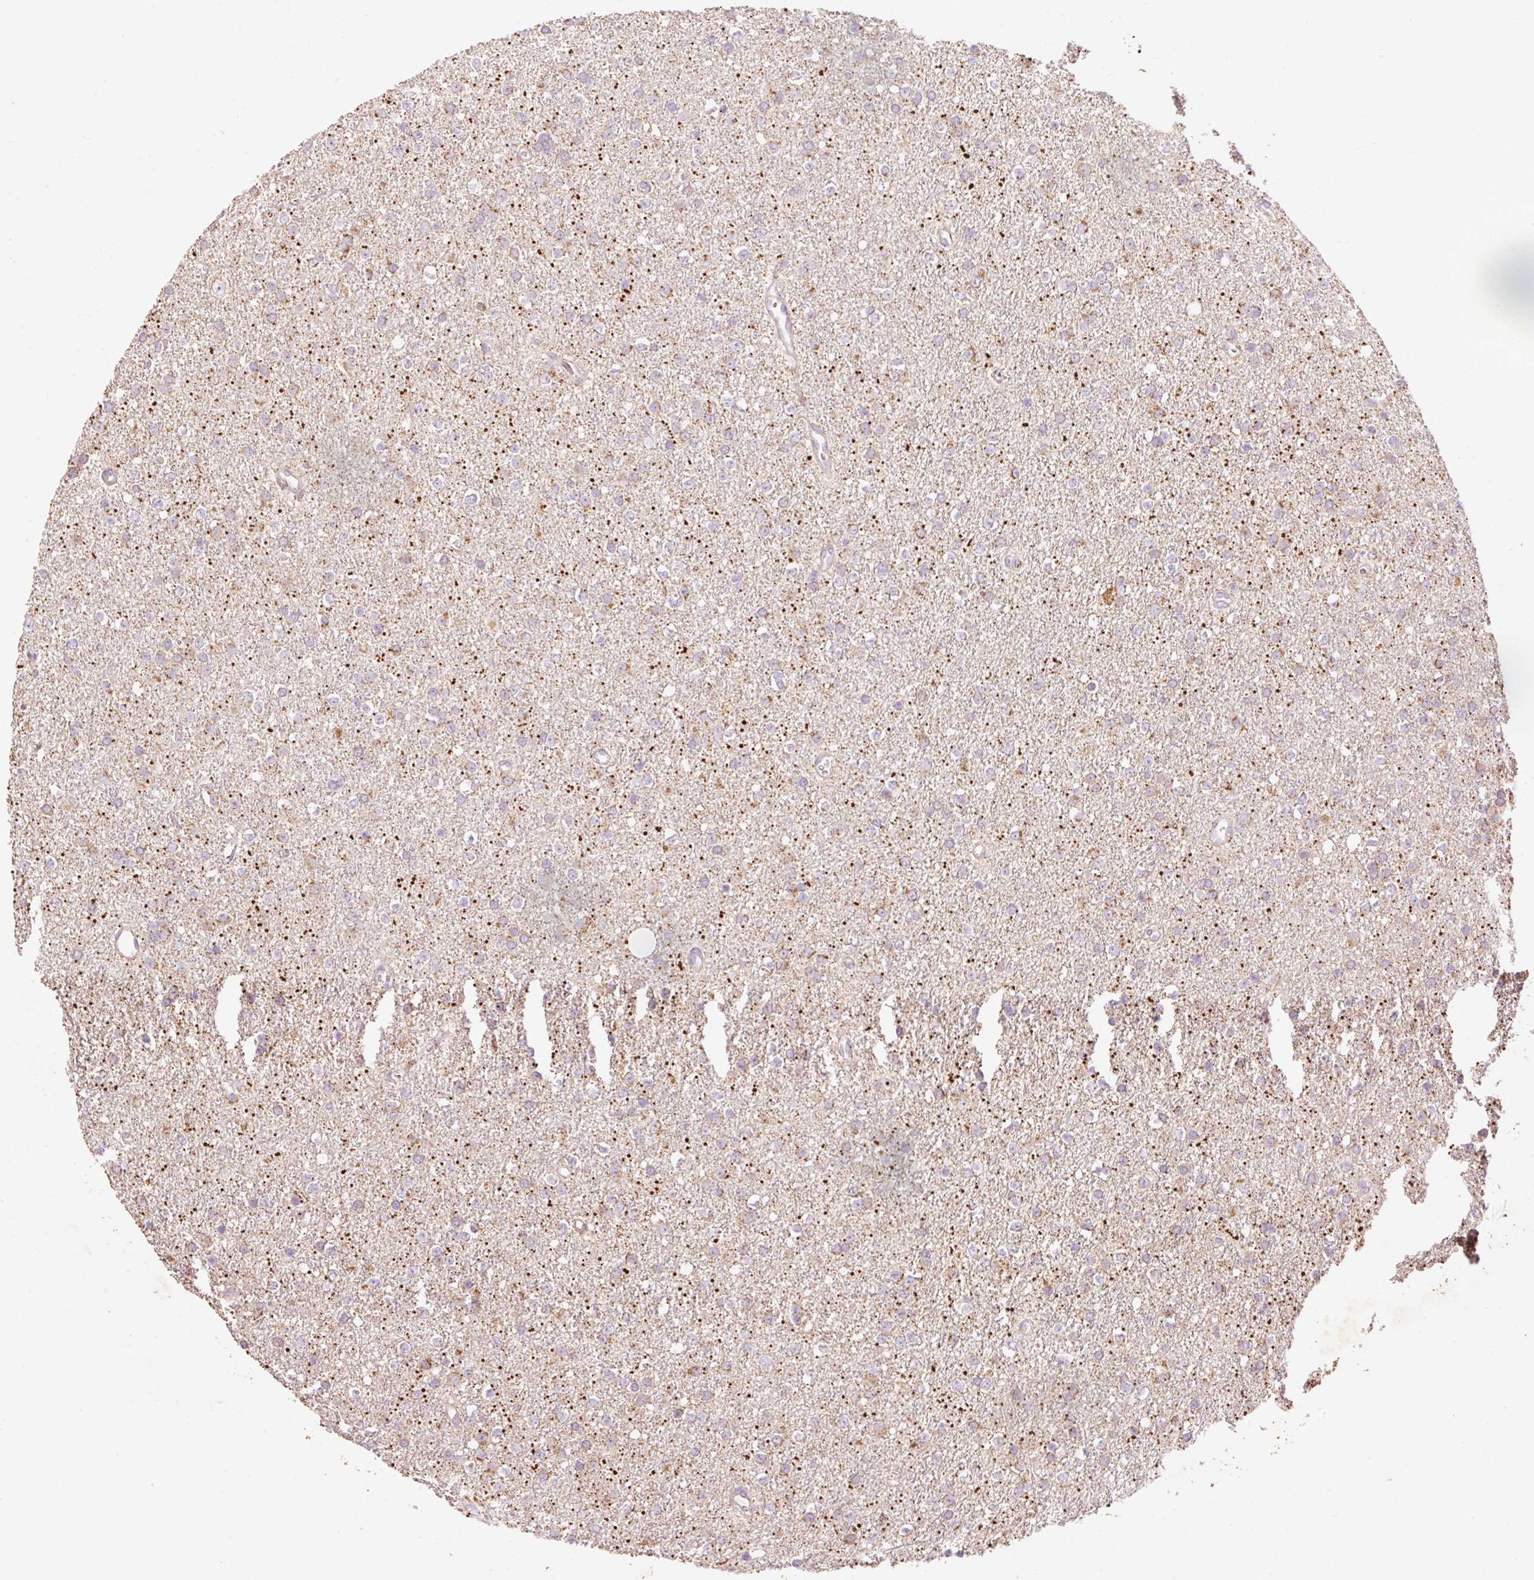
{"staining": {"intensity": "moderate", "quantity": "<25%", "location": "cytoplasmic/membranous"}, "tissue": "glioma", "cell_type": "Tumor cells", "image_type": "cancer", "snomed": [{"axis": "morphology", "description": "Glioma, malignant, Low grade"}, {"axis": "topography", "description": "Brain"}], "caption": "Brown immunohistochemical staining in human glioma shows moderate cytoplasmic/membranous staining in approximately <25% of tumor cells. (Stains: DAB in brown, nuclei in blue, Microscopy: brightfield microscopy at high magnification).", "gene": "PRDX5", "patient": {"sex": "female", "age": 34}}